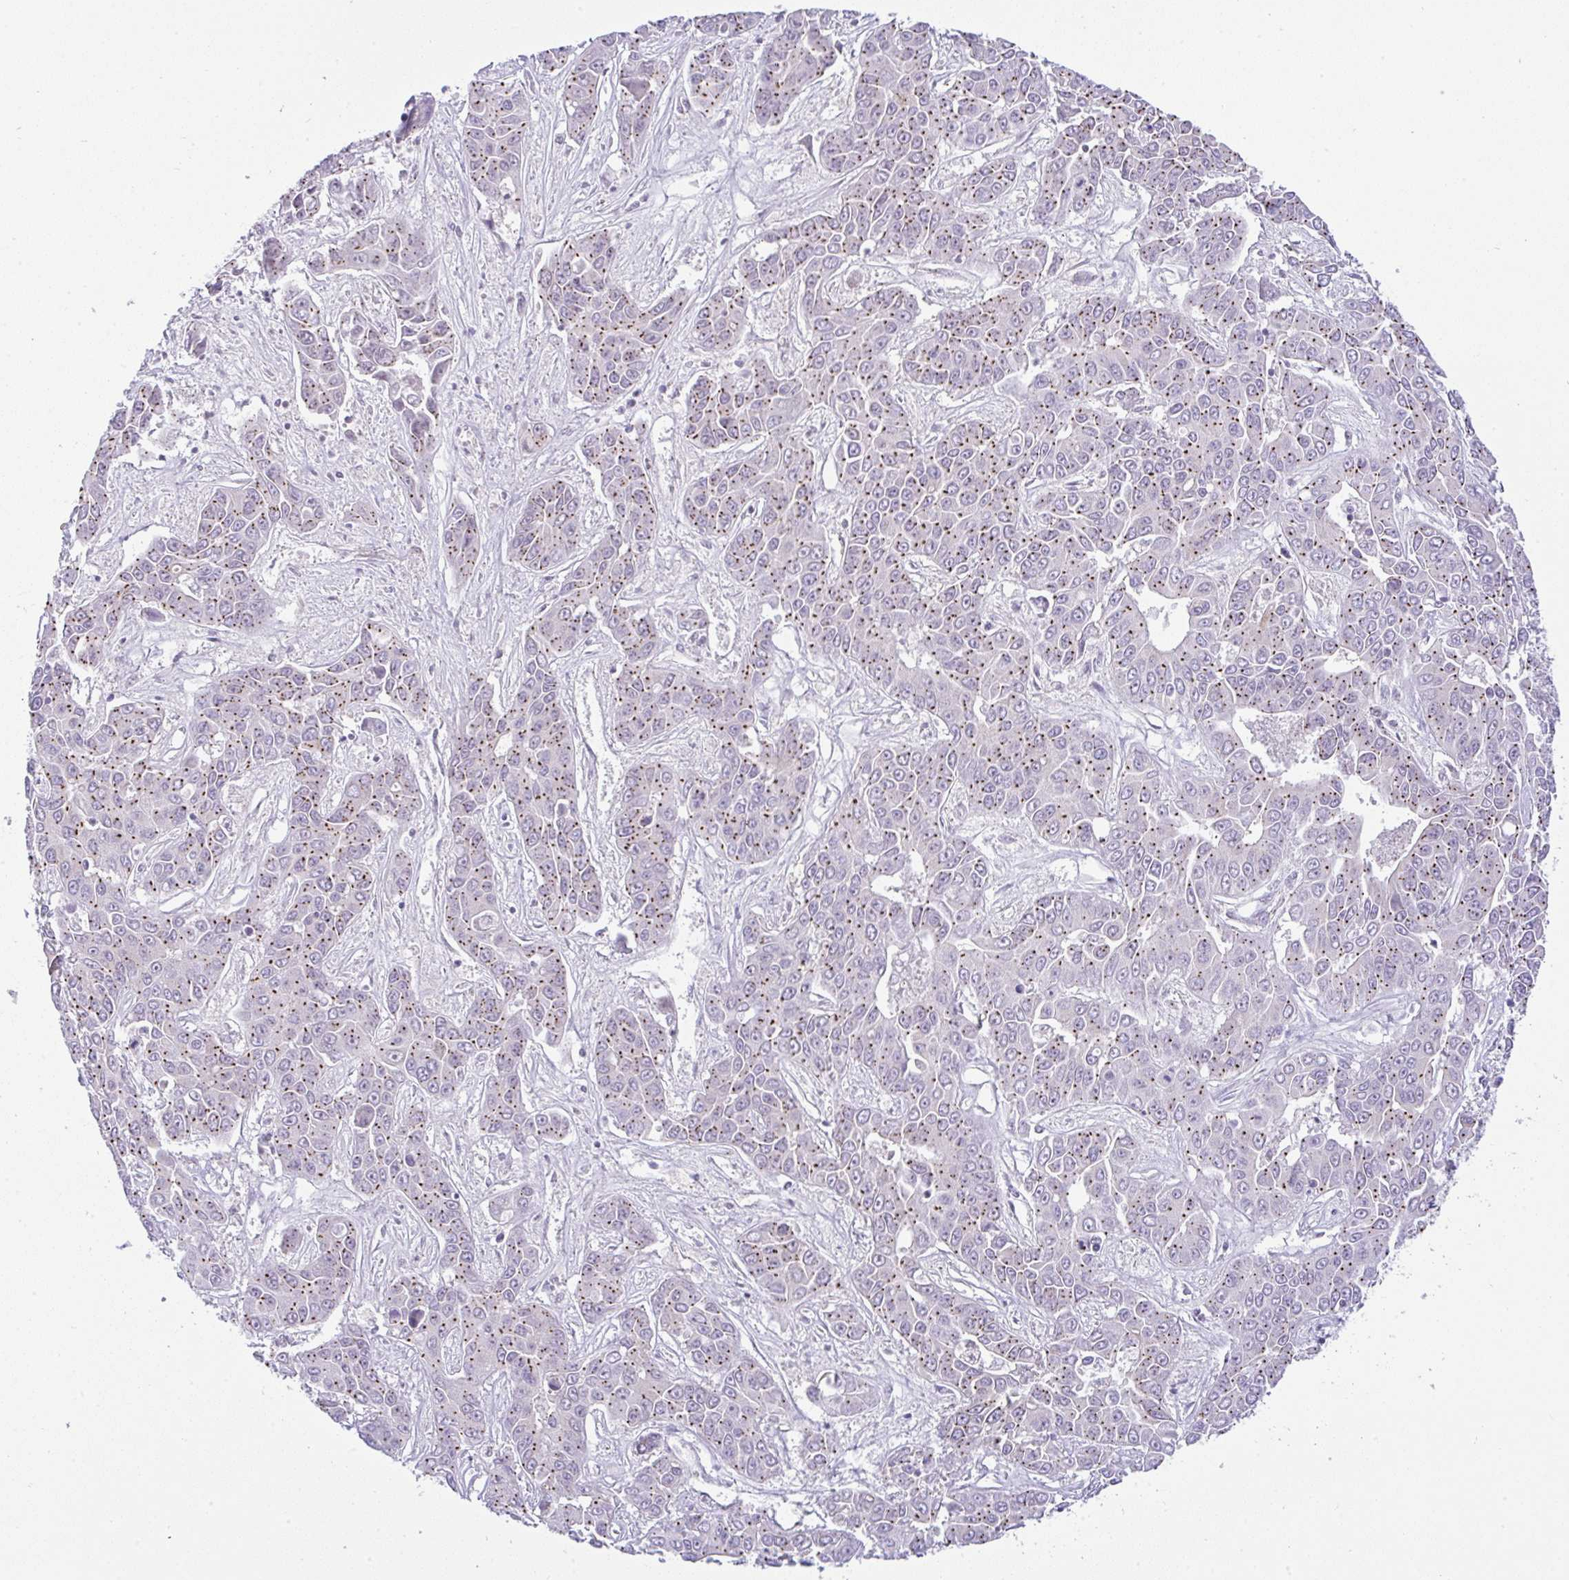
{"staining": {"intensity": "moderate", "quantity": ">75%", "location": "cytoplasmic/membranous"}, "tissue": "liver cancer", "cell_type": "Tumor cells", "image_type": "cancer", "snomed": [{"axis": "morphology", "description": "Cholangiocarcinoma"}, {"axis": "topography", "description": "Liver"}], "caption": "Moderate cytoplasmic/membranous protein staining is present in approximately >75% of tumor cells in liver cancer (cholangiocarcinoma).", "gene": "FAM177A1", "patient": {"sex": "female", "age": 52}}